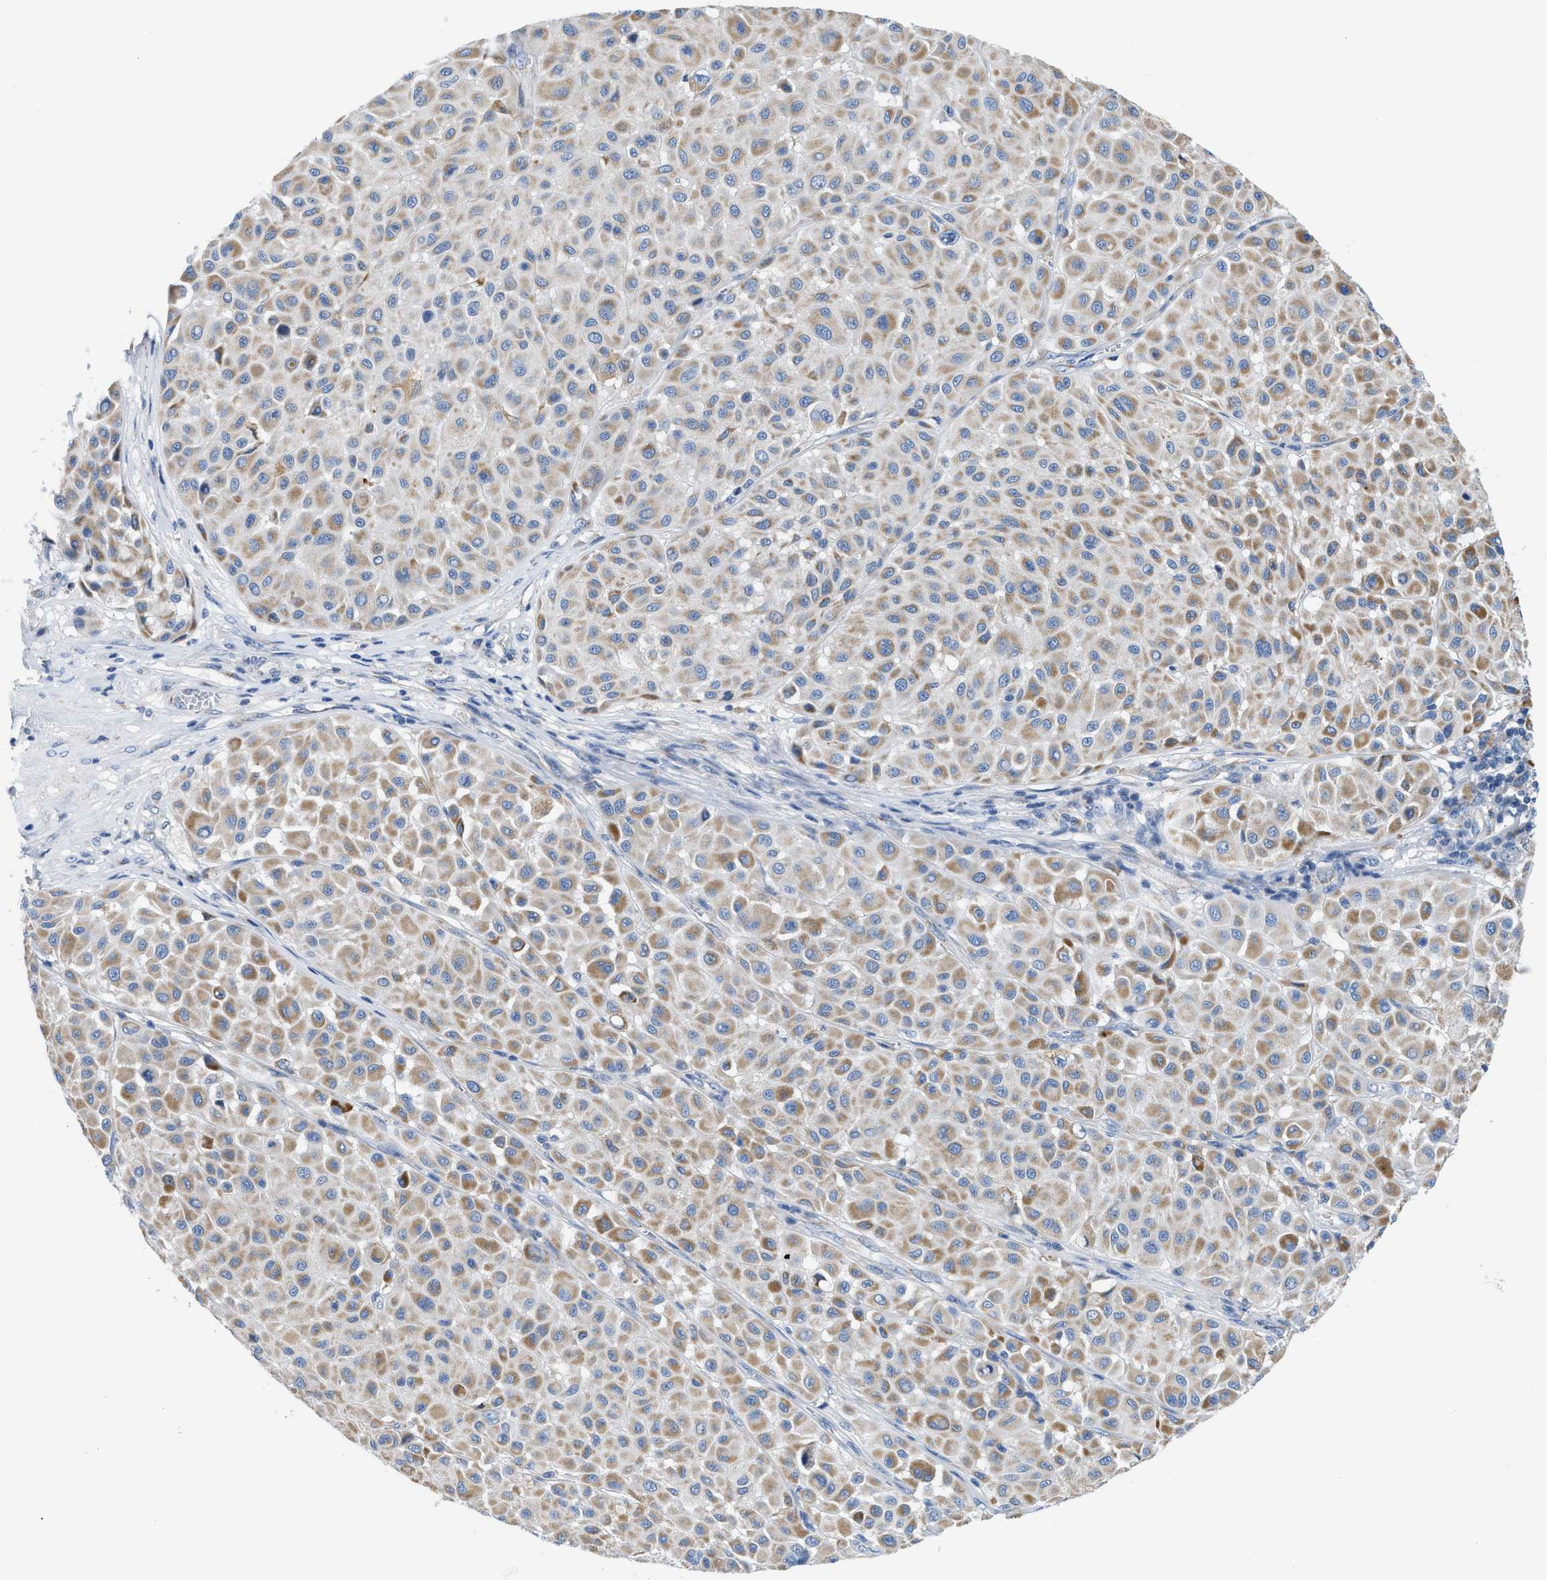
{"staining": {"intensity": "weak", "quantity": ">75%", "location": "cytoplasmic/membranous"}, "tissue": "melanoma", "cell_type": "Tumor cells", "image_type": "cancer", "snomed": [{"axis": "morphology", "description": "Malignant melanoma, Metastatic site"}, {"axis": "topography", "description": "Soft tissue"}], "caption": "Tumor cells reveal low levels of weak cytoplasmic/membranous staining in about >75% of cells in melanoma.", "gene": "SLC25A13", "patient": {"sex": "male", "age": 41}}